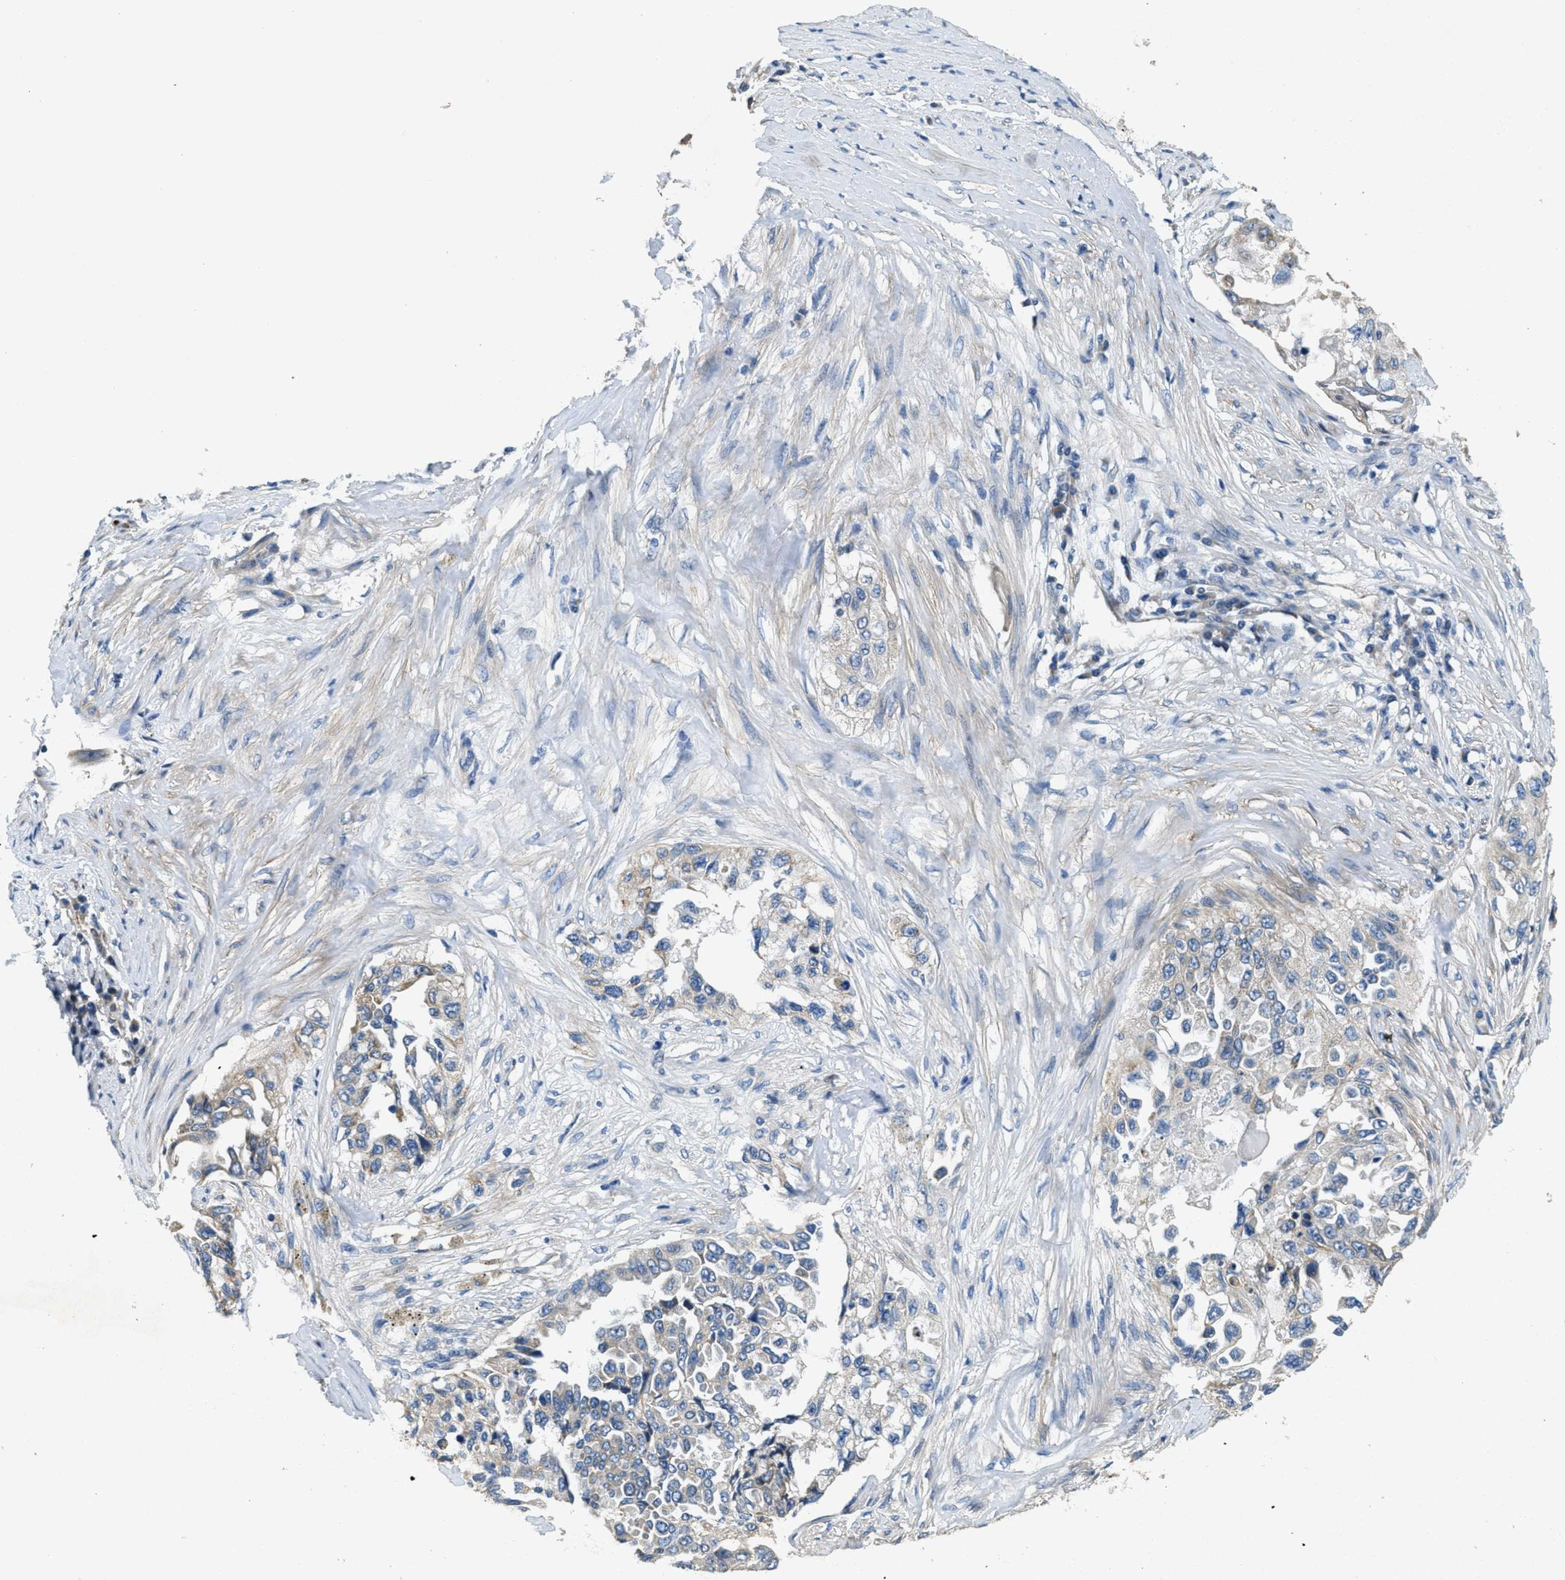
{"staining": {"intensity": "negative", "quantity": "none", "location": "none"}, "tissue": "lung cancer", "cell_type": "Tumor cells", "image_type": "cancer", "snomed": [{"axis": "morphology", "description": "Adenocarcinoma, NOS"}, {"axis": "topography", "description": "Lung"}], "caption": "High power microscopy photomicrograph of an immunohistochemistry (IHC) image of lung cancer (adenocarcinoma), revealing no significant staining in tumor cells.", "gene": "TOMM70", "patient": {"sex": "female", "age": 51}}